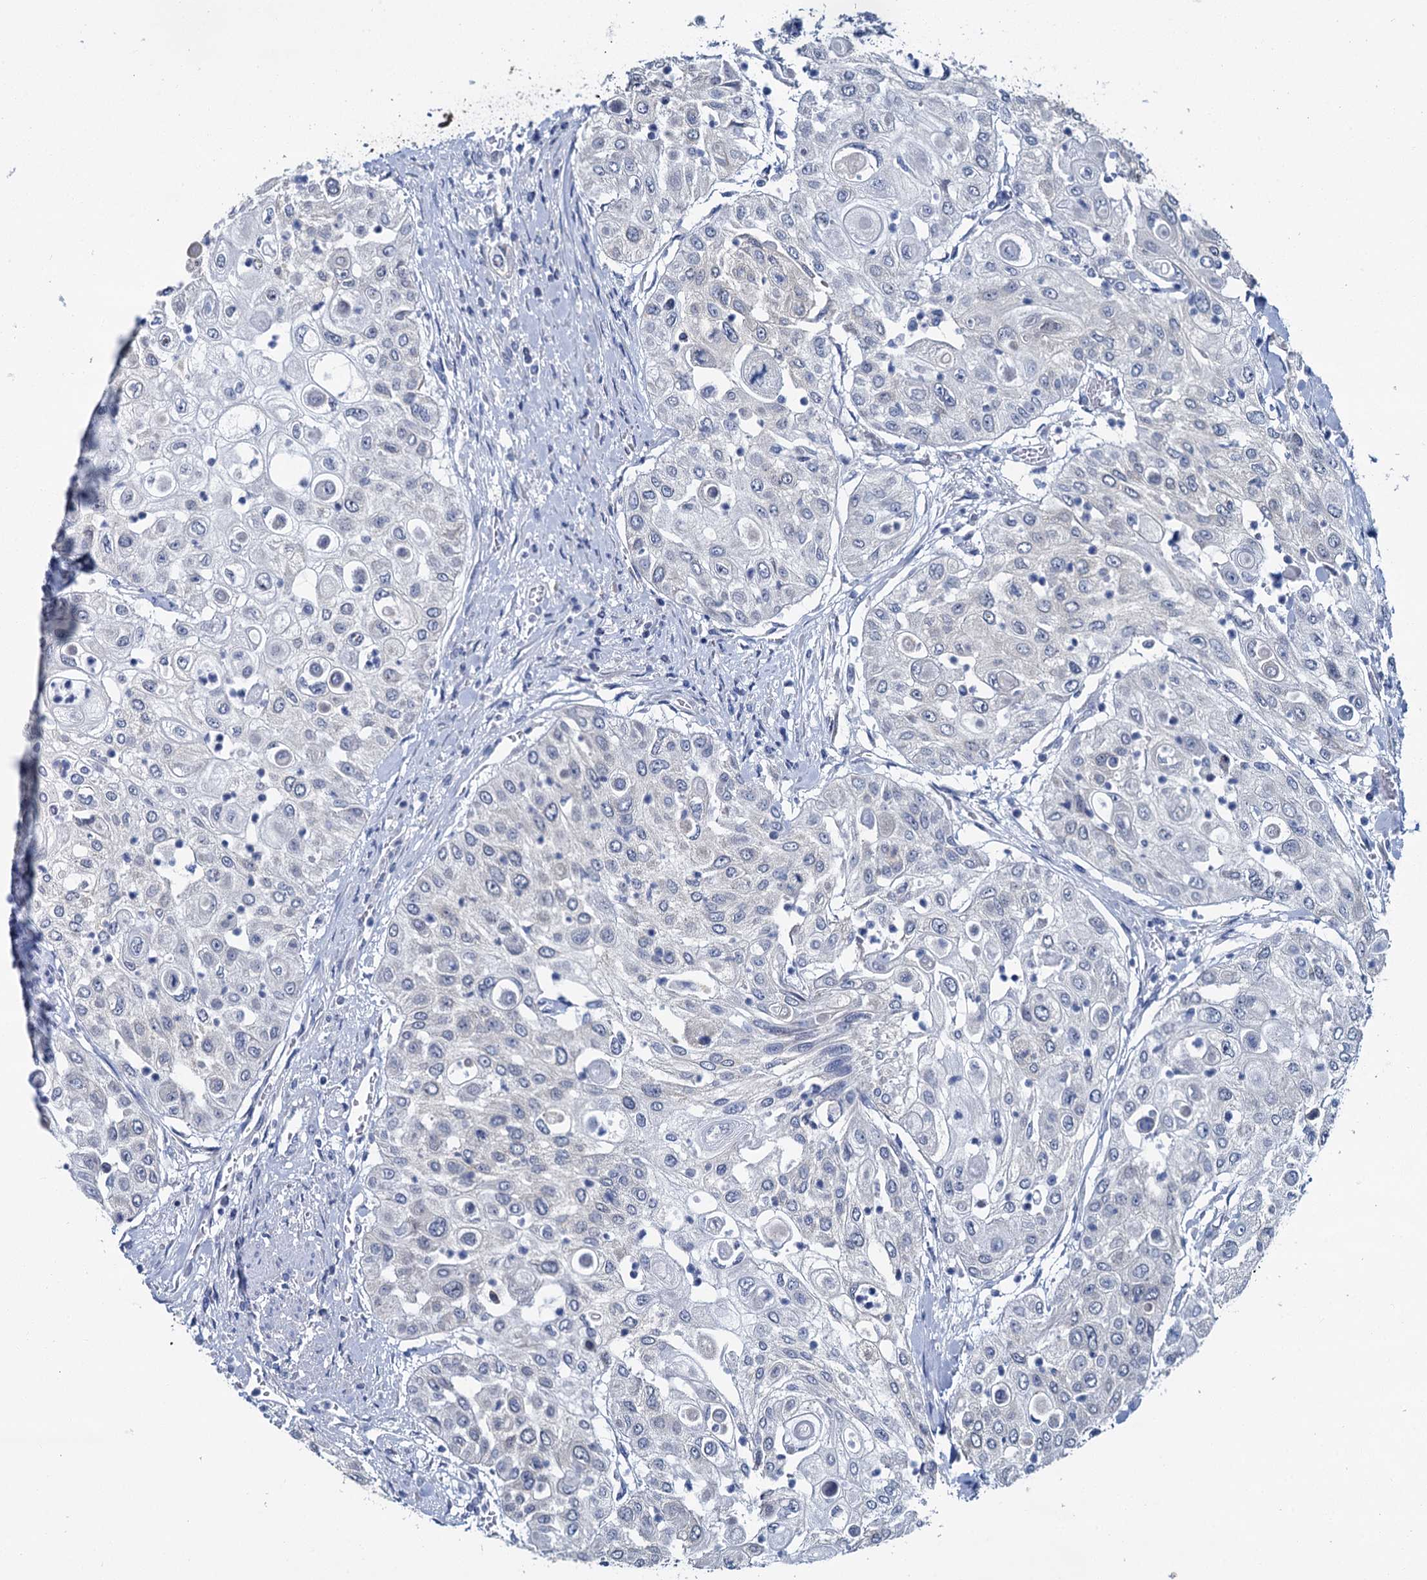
{"staining": {"intensity": "negative", "quantity": "none", "location": "none"}, "tissue": "urothelial cancer", "cell_type": "Tumor cells", "image_type": "cancer", "snomed": [{"axis": "morphology", "description": "Urothelial carcinoma, High grade"}, {"axis": "topography", "description": "Urinary bladder"}], "caption": "Immunohistochemical staining of urothelial carcinoma (high-grade) demonstrates no significant positivity in tumor cells. Nuclei are stained in blue.", "gene": "MIOX", "patient": {"sex": "female", "age": 79}}